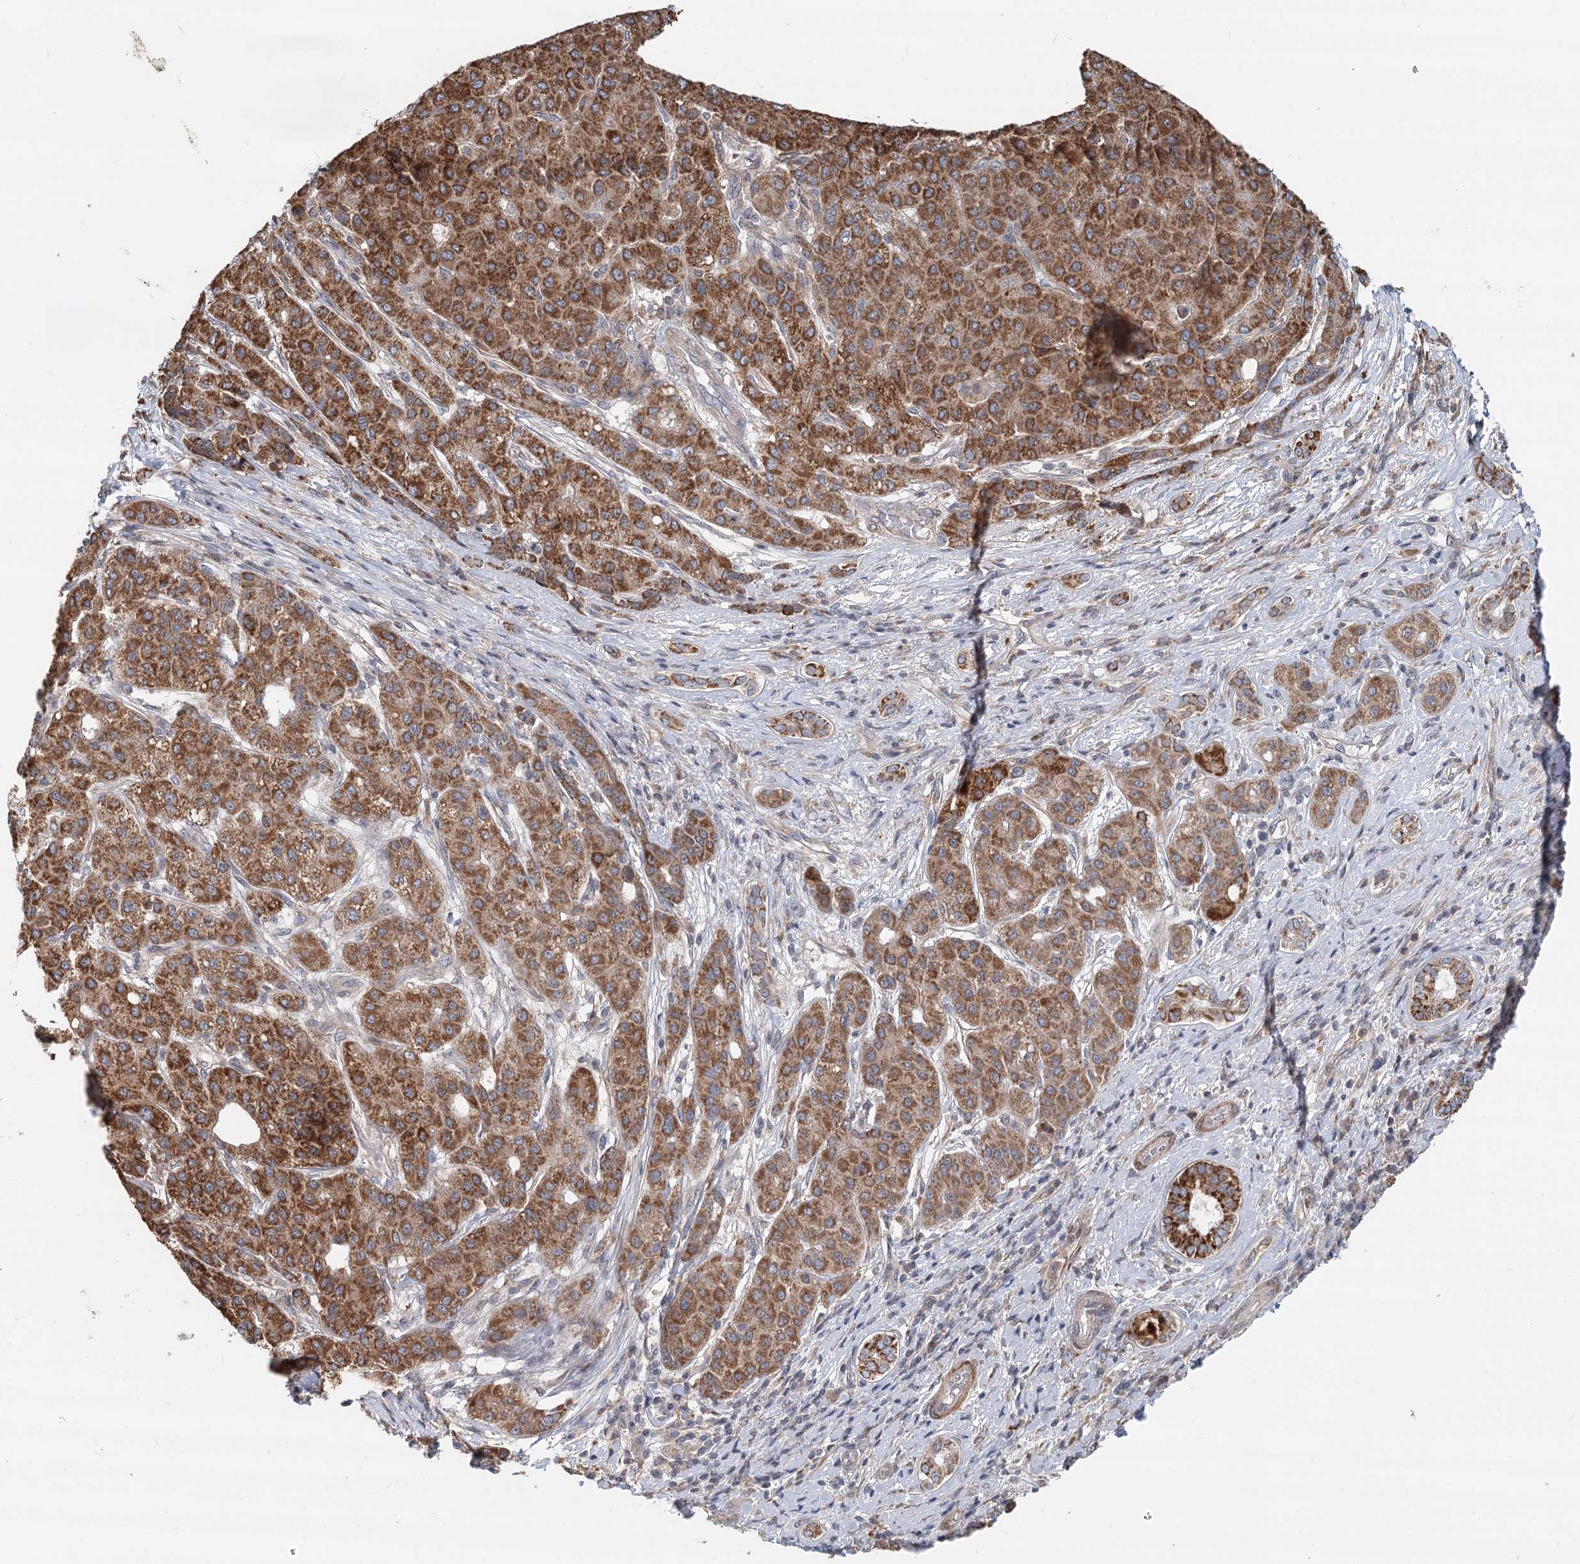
{"staining": {"intensity": "strong", "quantity": ">75%", "location": "cytoplasmic/membranous"}, "tissue": "liver cancer", "cell_type": "Tumor cells", "image_type": "cancer", "snomed": [{"axis": "morphology", "description": "Carcinoma, Hepatocellular, NOS"}, {"axis": "topography", "description": "Liver"}], "caption": "About >75% of tumor cells in human liver cancer (hepatocellular carcinoma) reveal strong cytoplasmic/membranous protein expression as visualized by brown immunohistochemical staining.", "gene": "RNF111", "patient": {"sex": "male", "age": 65}}